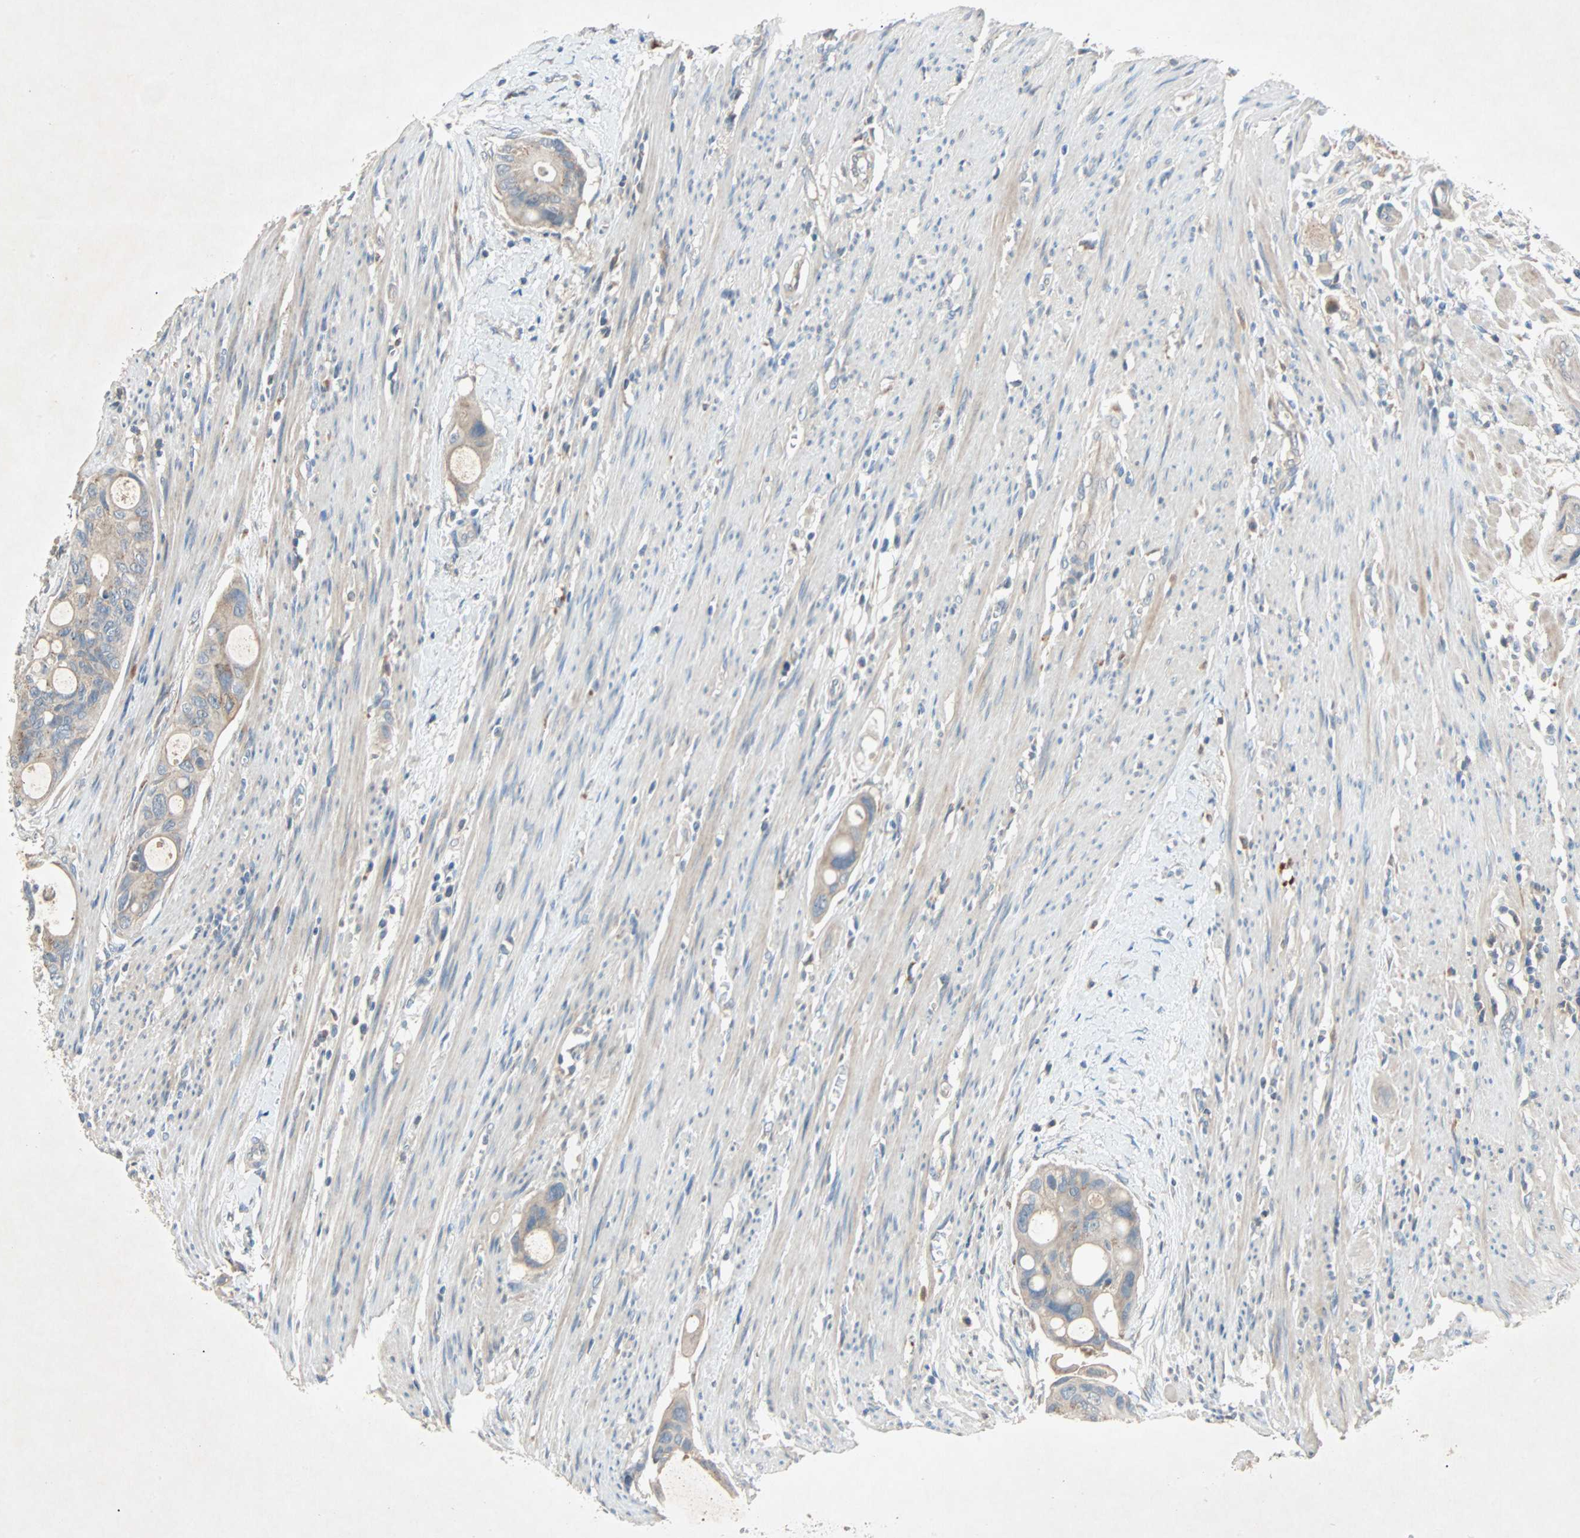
{"staining": {"intensity": "weak", "quantity": "25%-75%", "location": "cytoplasmic/membranous"}, "tissue": "colorectal cancer", "cell_type": "Tumor cells", "image_type": "cancer", "snomed": [{"axis": "morphology", "description": "Adenocarcinoma, NOS"}, {"axis": "topography", "description": "Colon"}], "caption": "Human colorectal cancer stained with a protein marker demonstrates weak staining in tumor cells.", "gene": "XYLT1", "patient": {"sex": "female", "age": 57}}